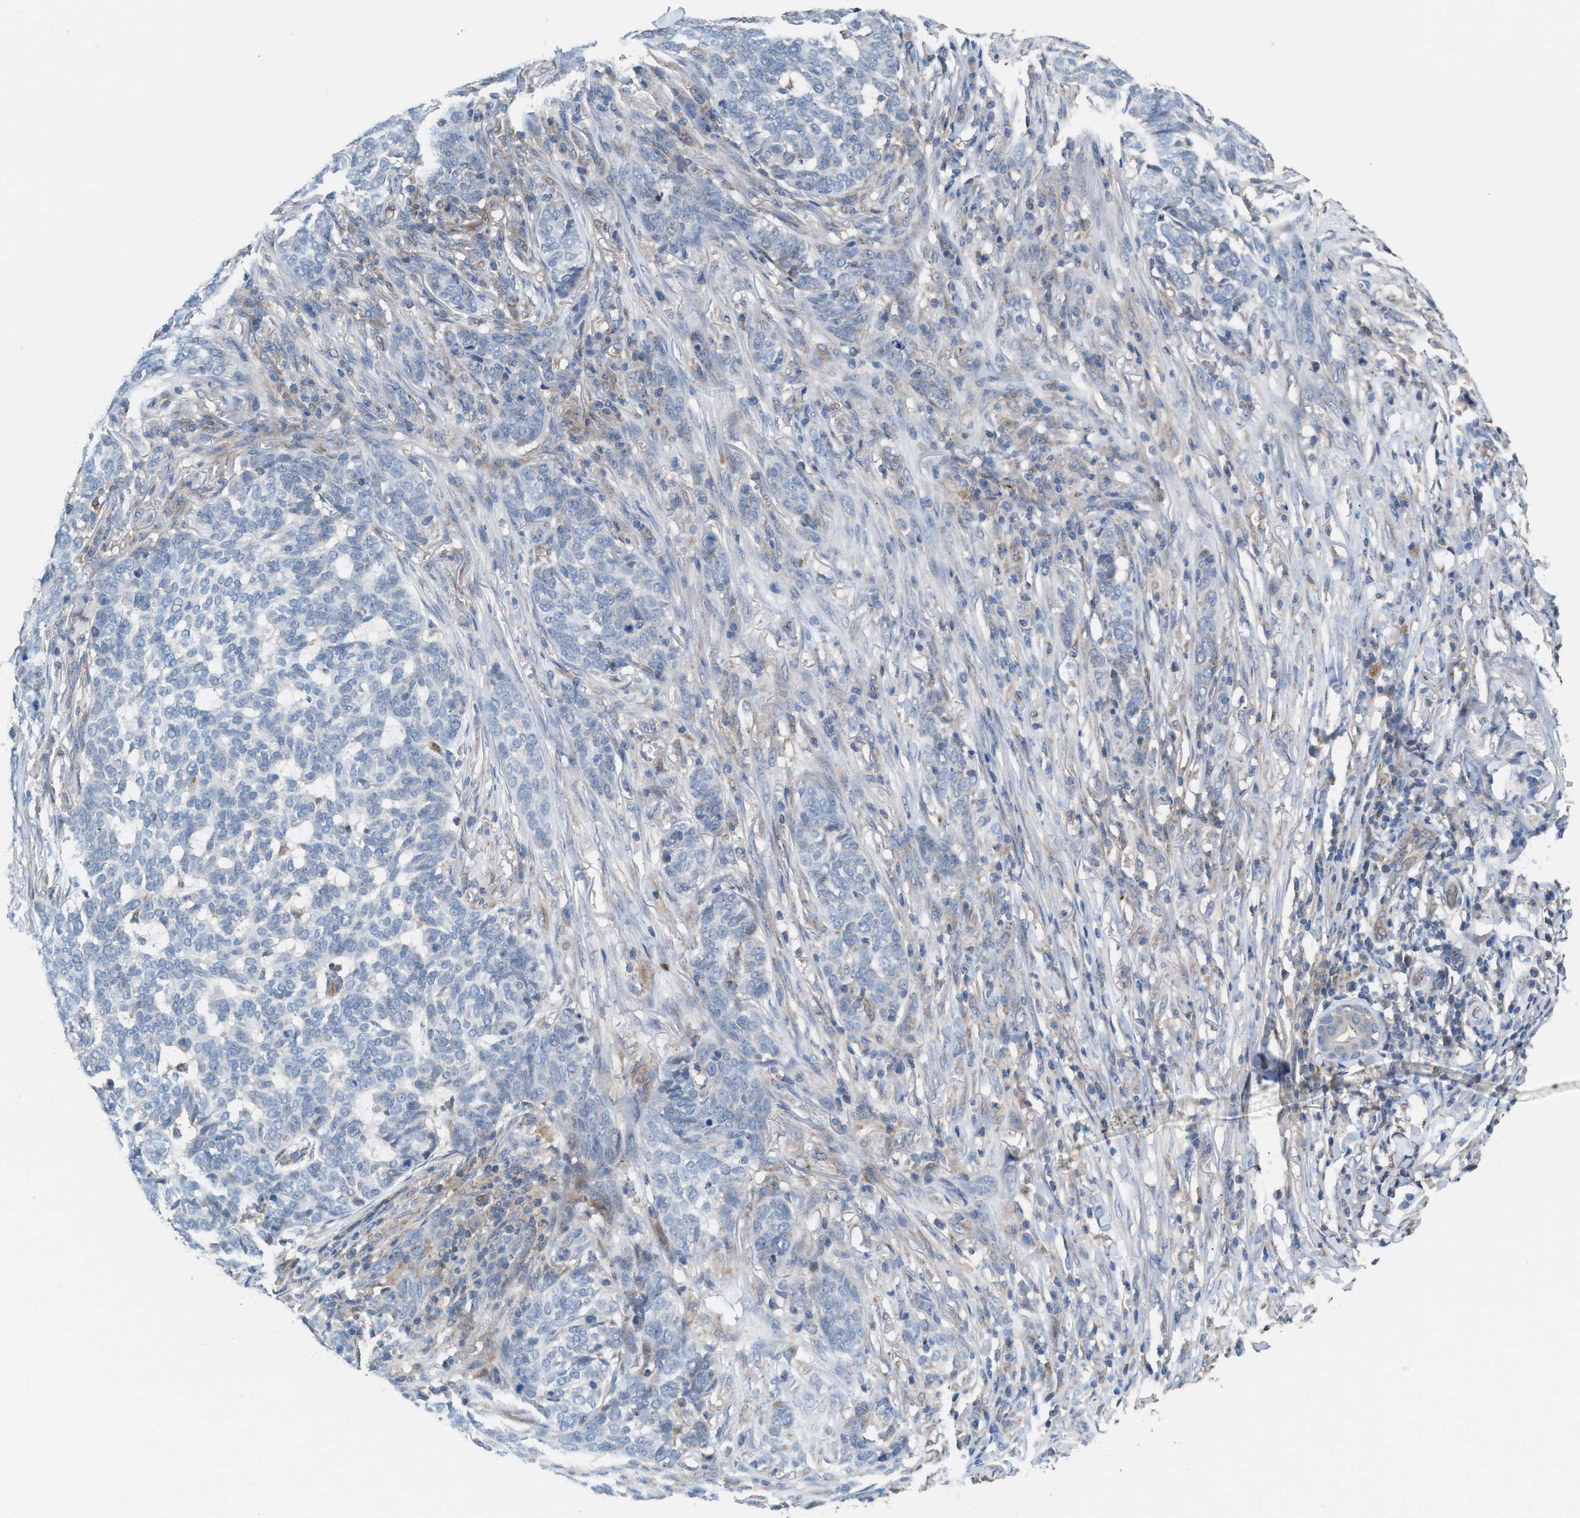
{"staining": {"intensity": "negative", "quantity": "none", "location": "none"}, "tissue": "skin cancer", "cell_type": "Tumor cells", "image_type": "cancer", "snomed": [{"axis": "morphology", "description": "Basal cell carcinoma"}, {"axis": "topography", "description": "Skin"}], "caption": "DAB (3,3'-diaminobenzidine) immunohistochemical staining of human basal cell carcinoma (skin) demonstrates no significant expression in tumor cells.", "gene": "MRM1", "patient": {"sex": "male", "age": 85}}